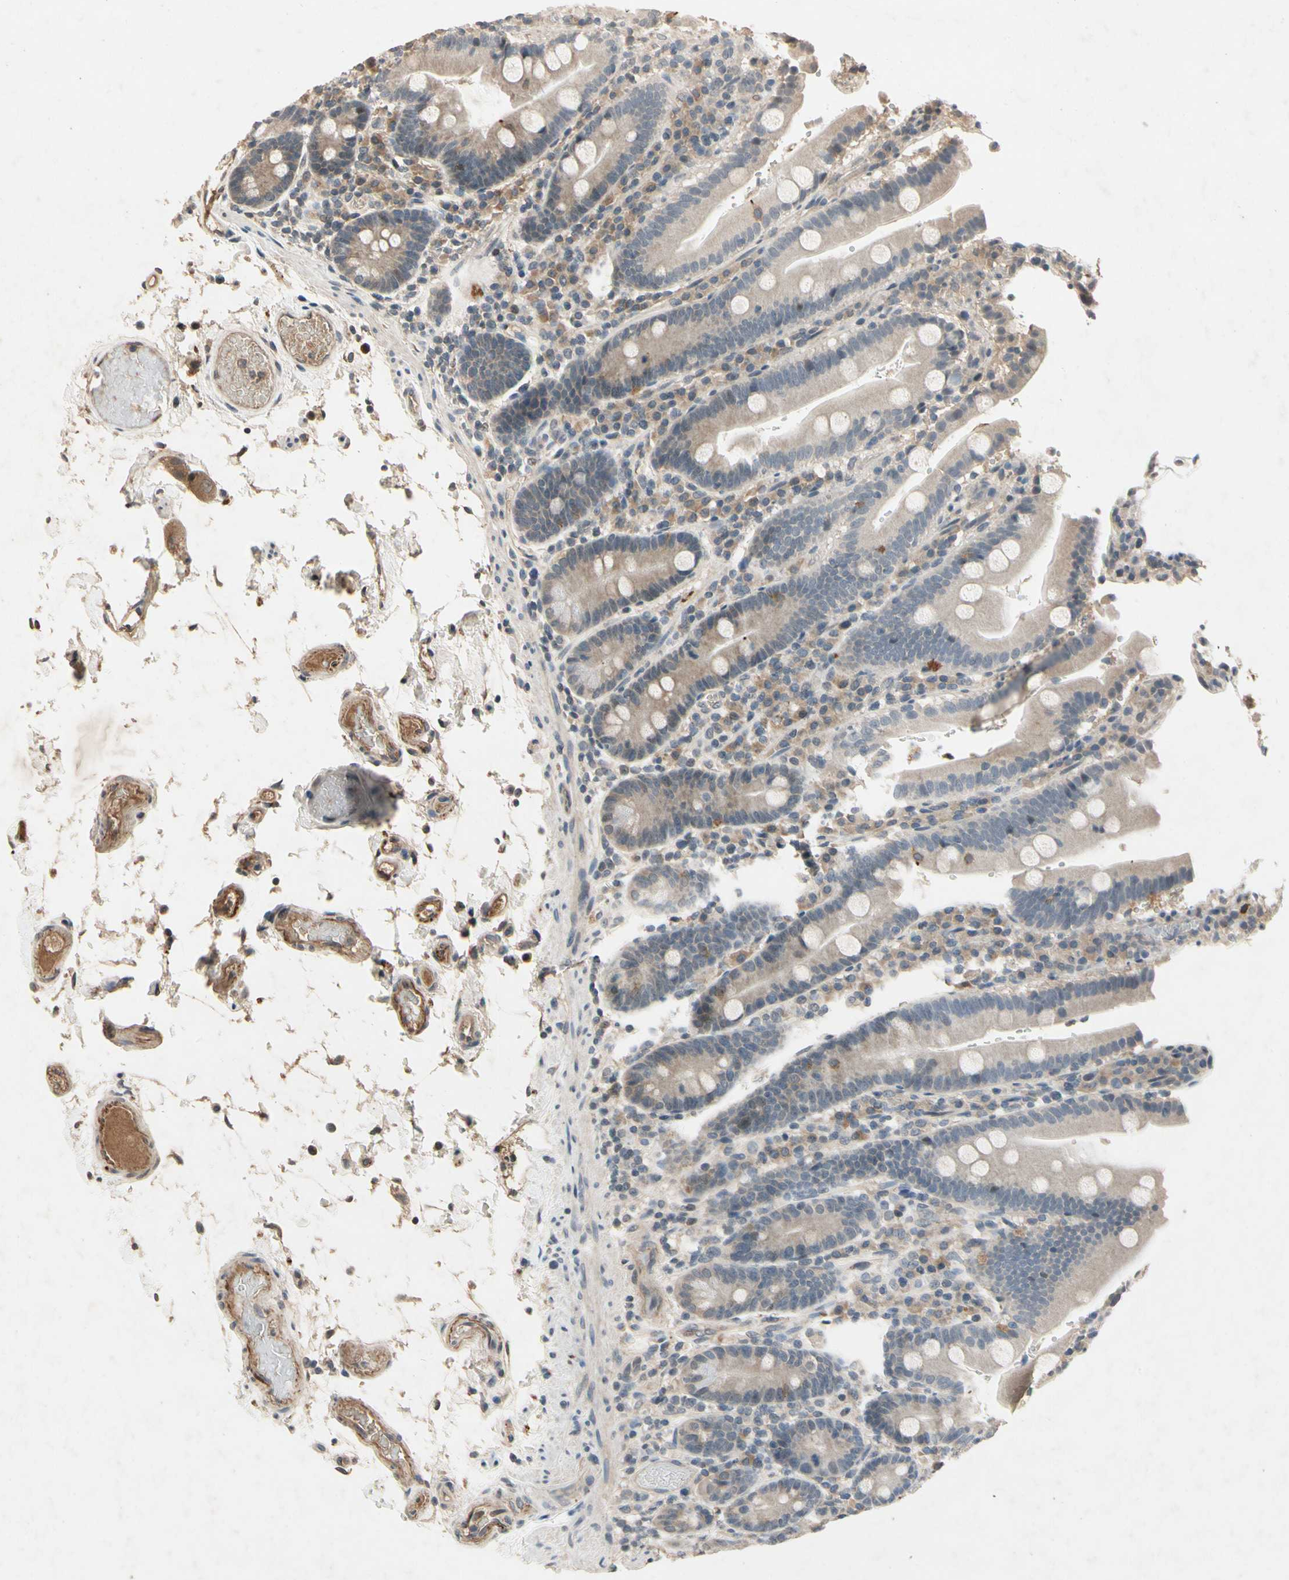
{"staining": {"intensity": "weak", "quantity": "25%-75%", "location": "cytoplasmic/membranous"}, "tissue": "duodenum", "cell_type": "Glandular cells", "image_type": "normal", "snomed": [{"axis": "morphology", "description": "Normal tissue, NOS"}, {"axis": "topography", "description": "Small intestine, NOS"}], "caption": "High-magnification brightfield microscopy of benign duodenum stained with DAB (brown) and counterstained with hematoxylin (blue). glandular cells exhibit weak cytoplasmic/membranous expression is identified in approximately25%-75% of cells.", "gene": "DPY19L3", "patient": {"sex": "female", "age": 71}}